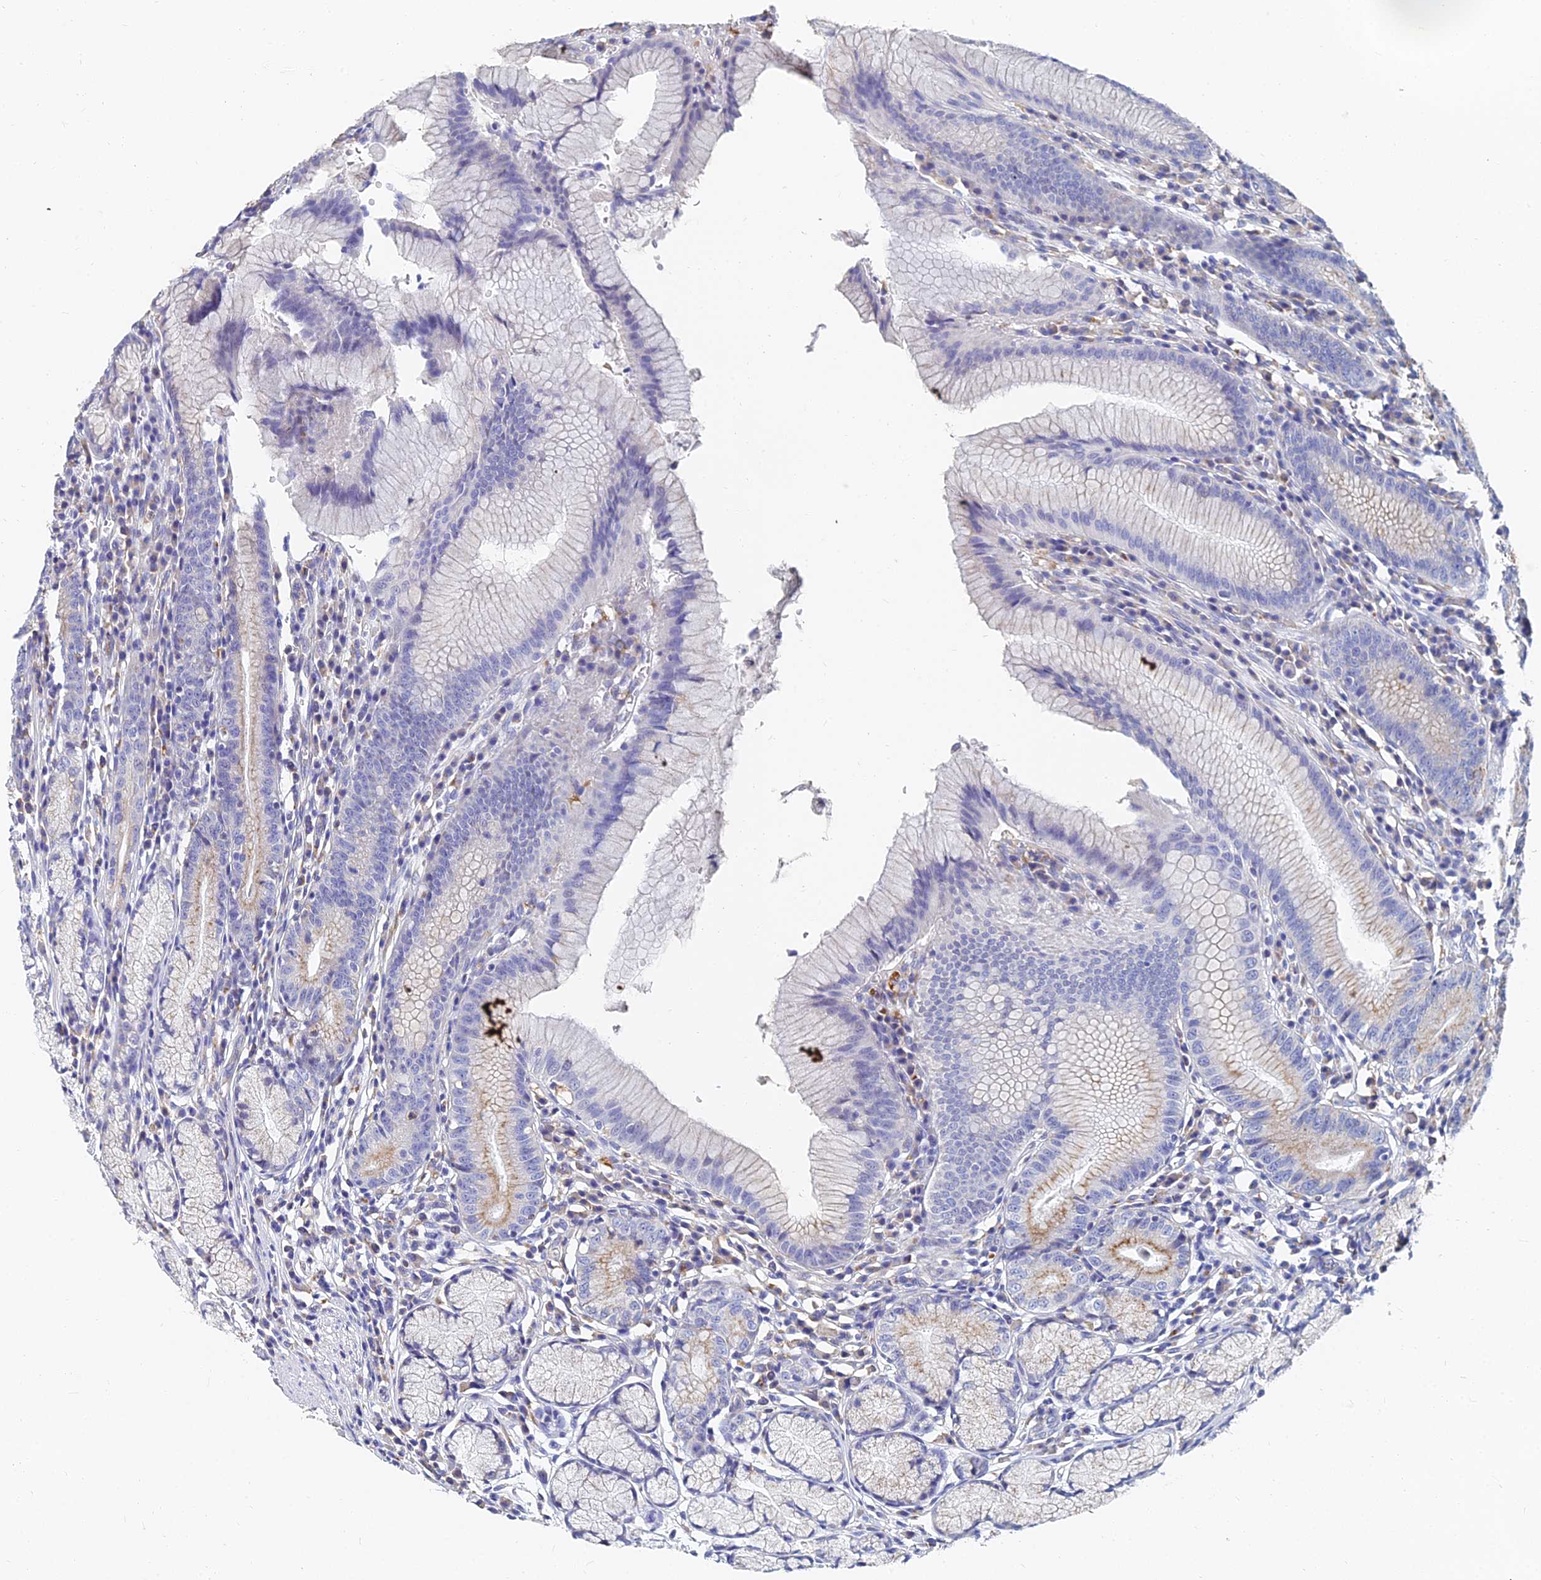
{"staining": {"intensity": "moderate", "quantity": "<25%", "location": "cytoplasmic/membranous"}, "tissue": "stomach", "cell_type": "Glandular cells", "image_type": "normal", "snomed": [{"axis": "morphology", "description": "Normal tissue, NOS"}, {"axis": "topography", "description": "Stomach"}], "caption": "Glandular cells demonstrate moderate cytoplasmic/membranous staining in about <25% of cells in normal stomach.", "gene": "SPNS1", "patient": {"sex": "male", "age": 55}}